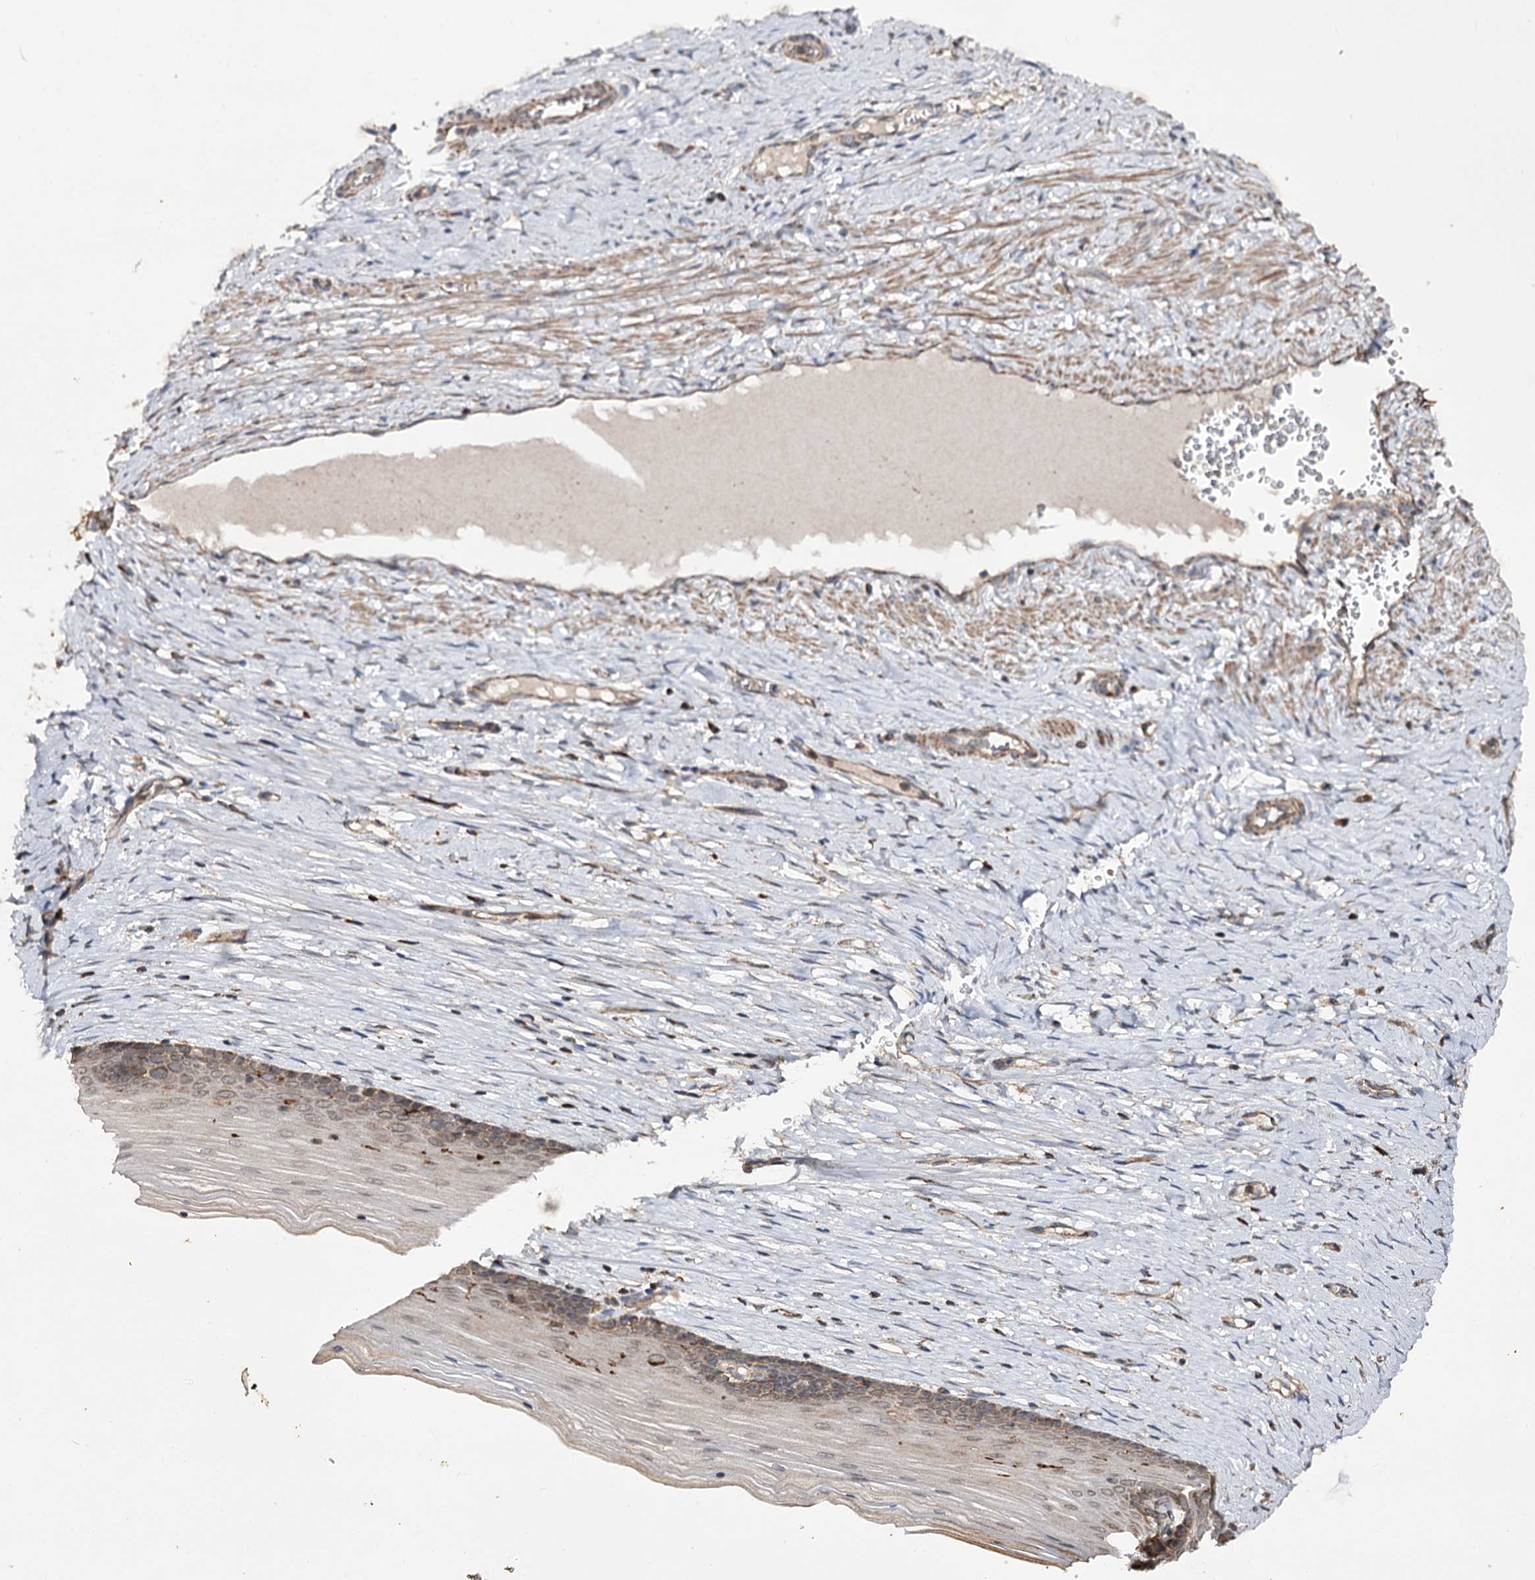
{"staining": {"intensity": "weak", "quantity": ">75%", "location": "cytoplasmic/membranous"}, "tissue": "cervix", "cell_type": "Glandular cells", "image_type": "normal", "snomed": [{"axis": "morphology", "description": "Normal tissue, NOS"}, {"axis": "topography", "description": "Cervix"}], "caption": "Cervix stained with DAB immunohistochemistry exhibits low levels of weak cytoplasmic/membranous positivity in approximately >75% of glandular cells. The protein of interest is stained brown, and the nuclei are stained in blue (DAB IHC with brightfield microscopy, high magnification).", "gene": "MINDY3", "patient": {"sex": "female", "age": 42}}